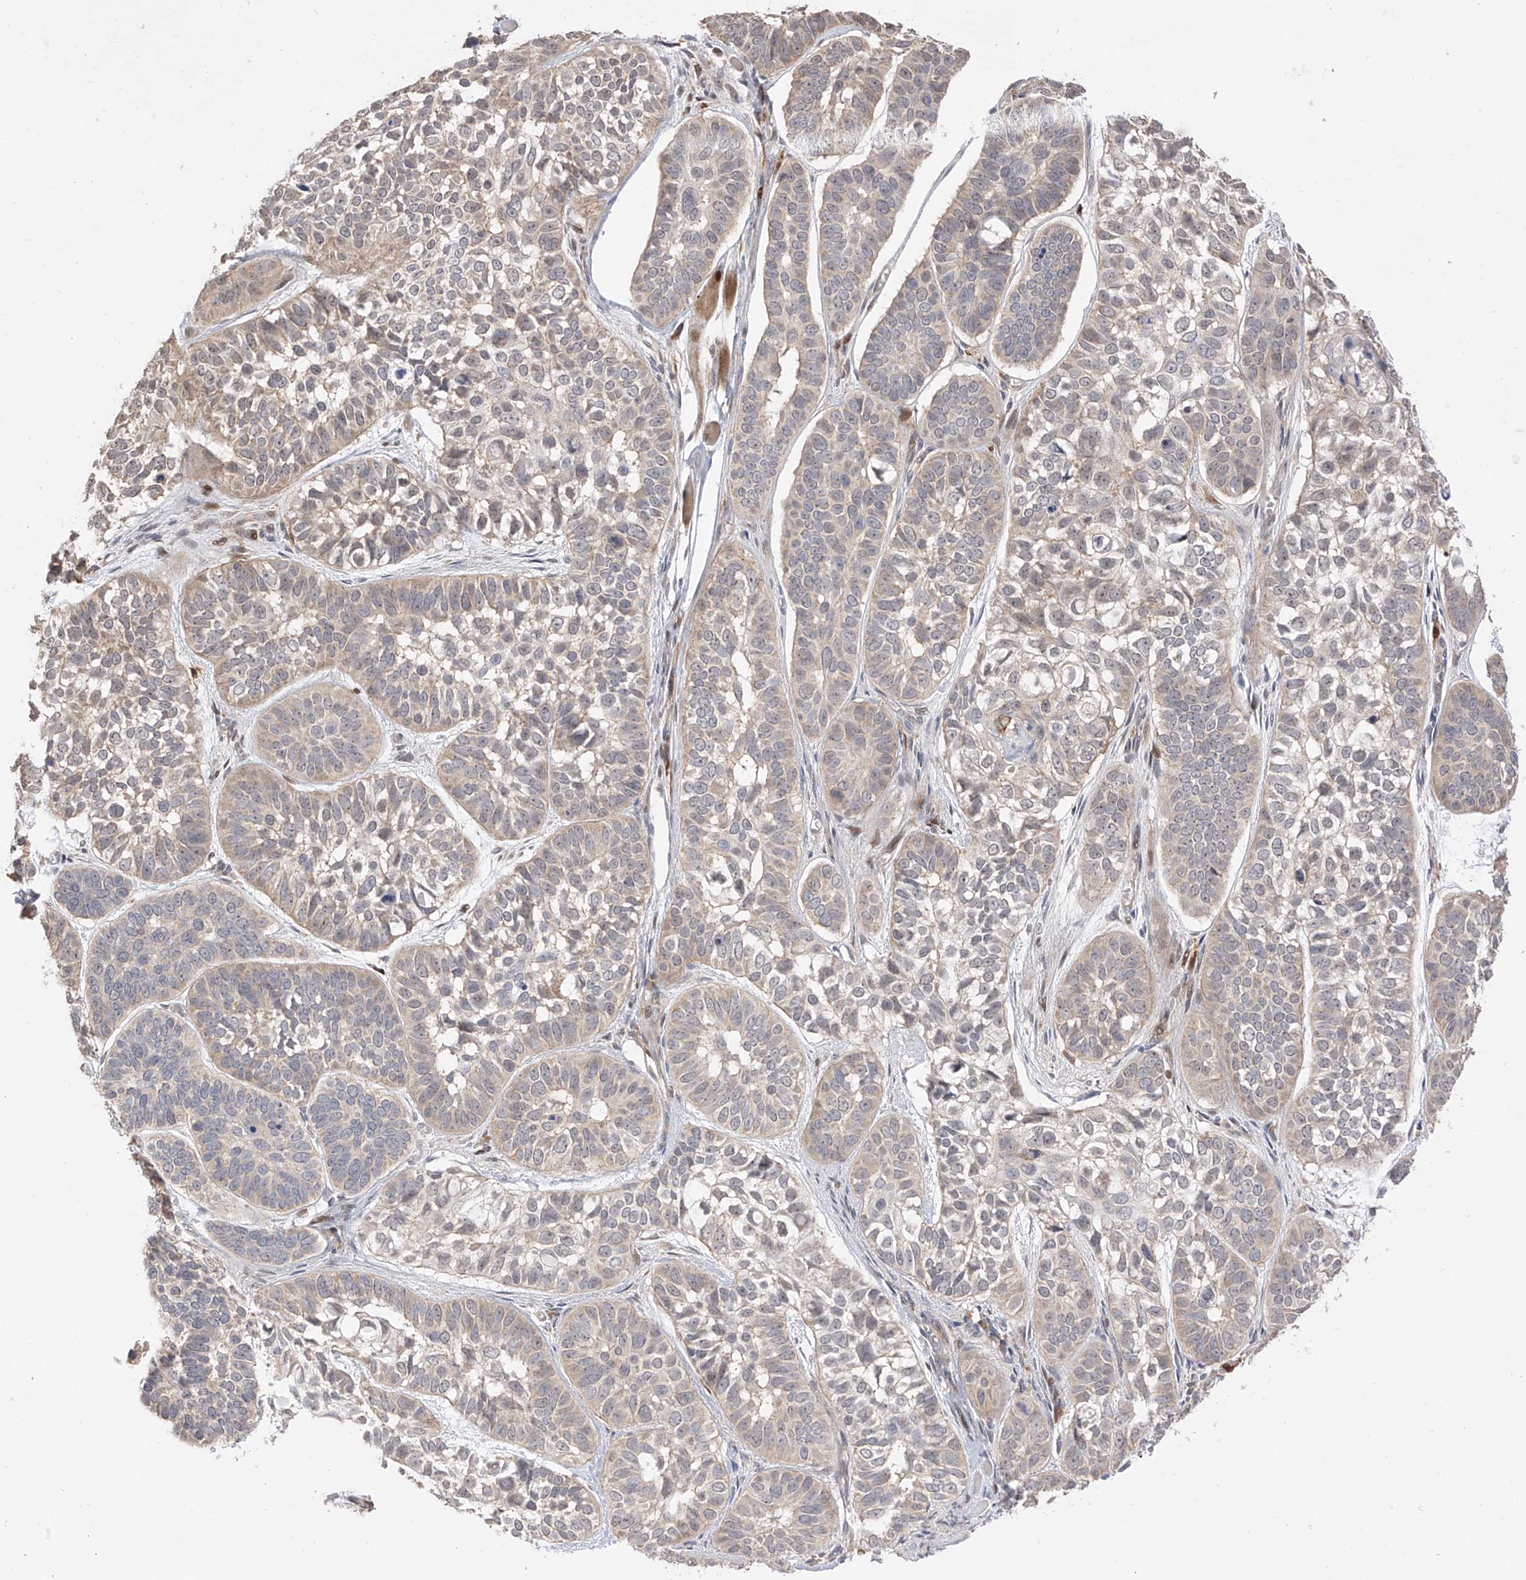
{"staining": {"intensity": "weak", "quantity": "25%-75%", "location": "cytoplasmic/membranous"}, "tissue": "skin cancer", "cell_type": "Tumor cells", "image_type": "cancer", "snomed": [{"axis": "morphology", "description": "Basal cell carcinoma"}, {"axis": "topography", "description": "Skin"}], "caption": "Skin cancer (basal cell carcinoma) stained for a protein shows weak cytoplasmic/membranous positivity in tumor cells.", "gene": "LATS1", "patient": {"sex": "male", "age": 62}}